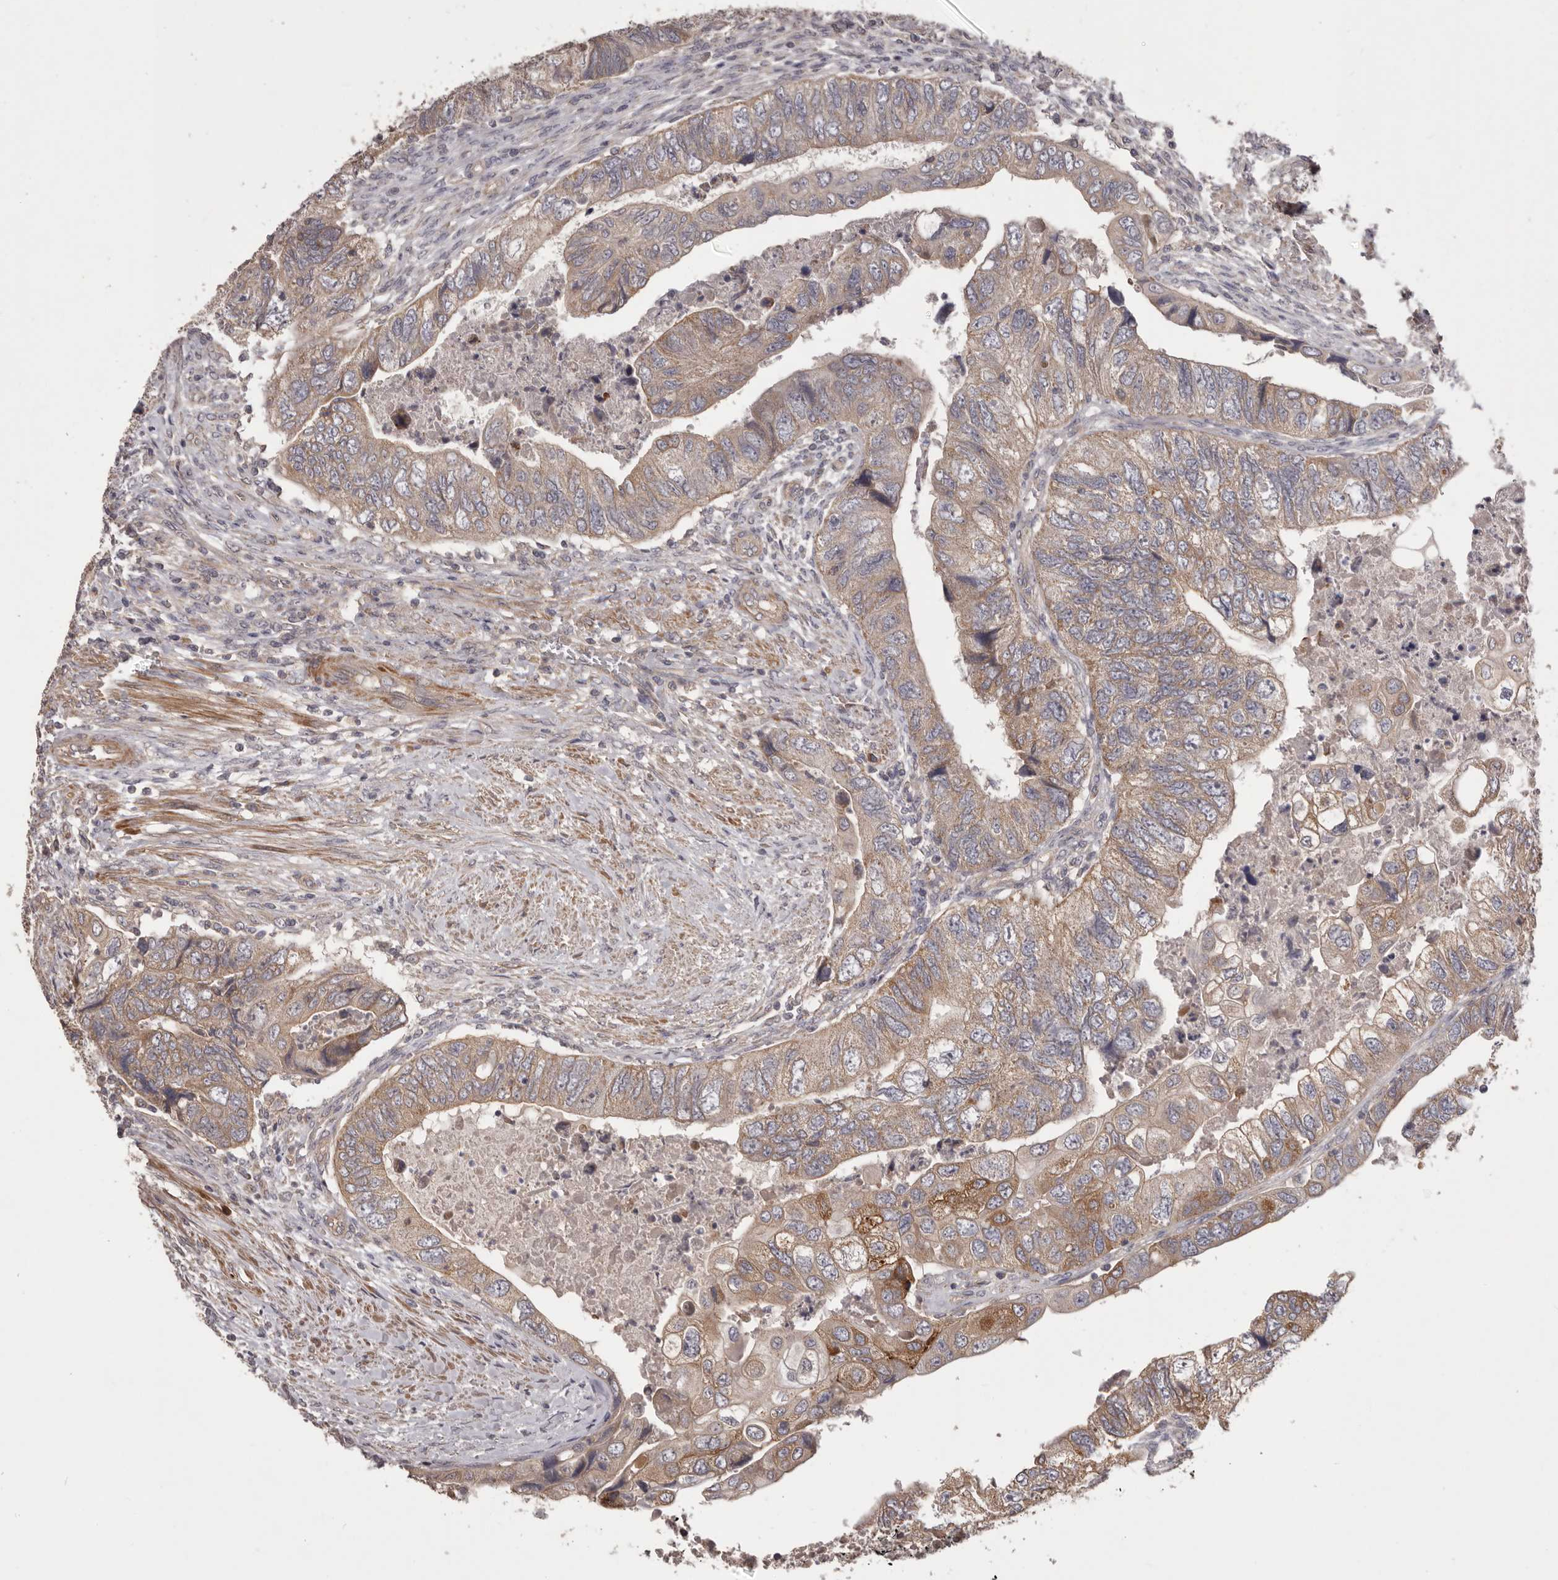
{"staining": {"intensity": "moderate", "quantity": ">75%", "location": "cytoplasmic/membranous"}, "tissue": "colorectal cancer", "cell_type": "Tumor cells", "image_type": "cancer", "snomed": [{"axis": "morphology", "description": "Adenocarcinoma, NOS"}, {"axis": "topography", "description": "Rectum"}], "caption": "Protein staining displays moderate cytoplasmic/membranous staining in approximately >75% of tumor cells in adenocarcinoma (colorectal).", "gene": "HRH1", "patient": {"sex": "male", "age": 63}}